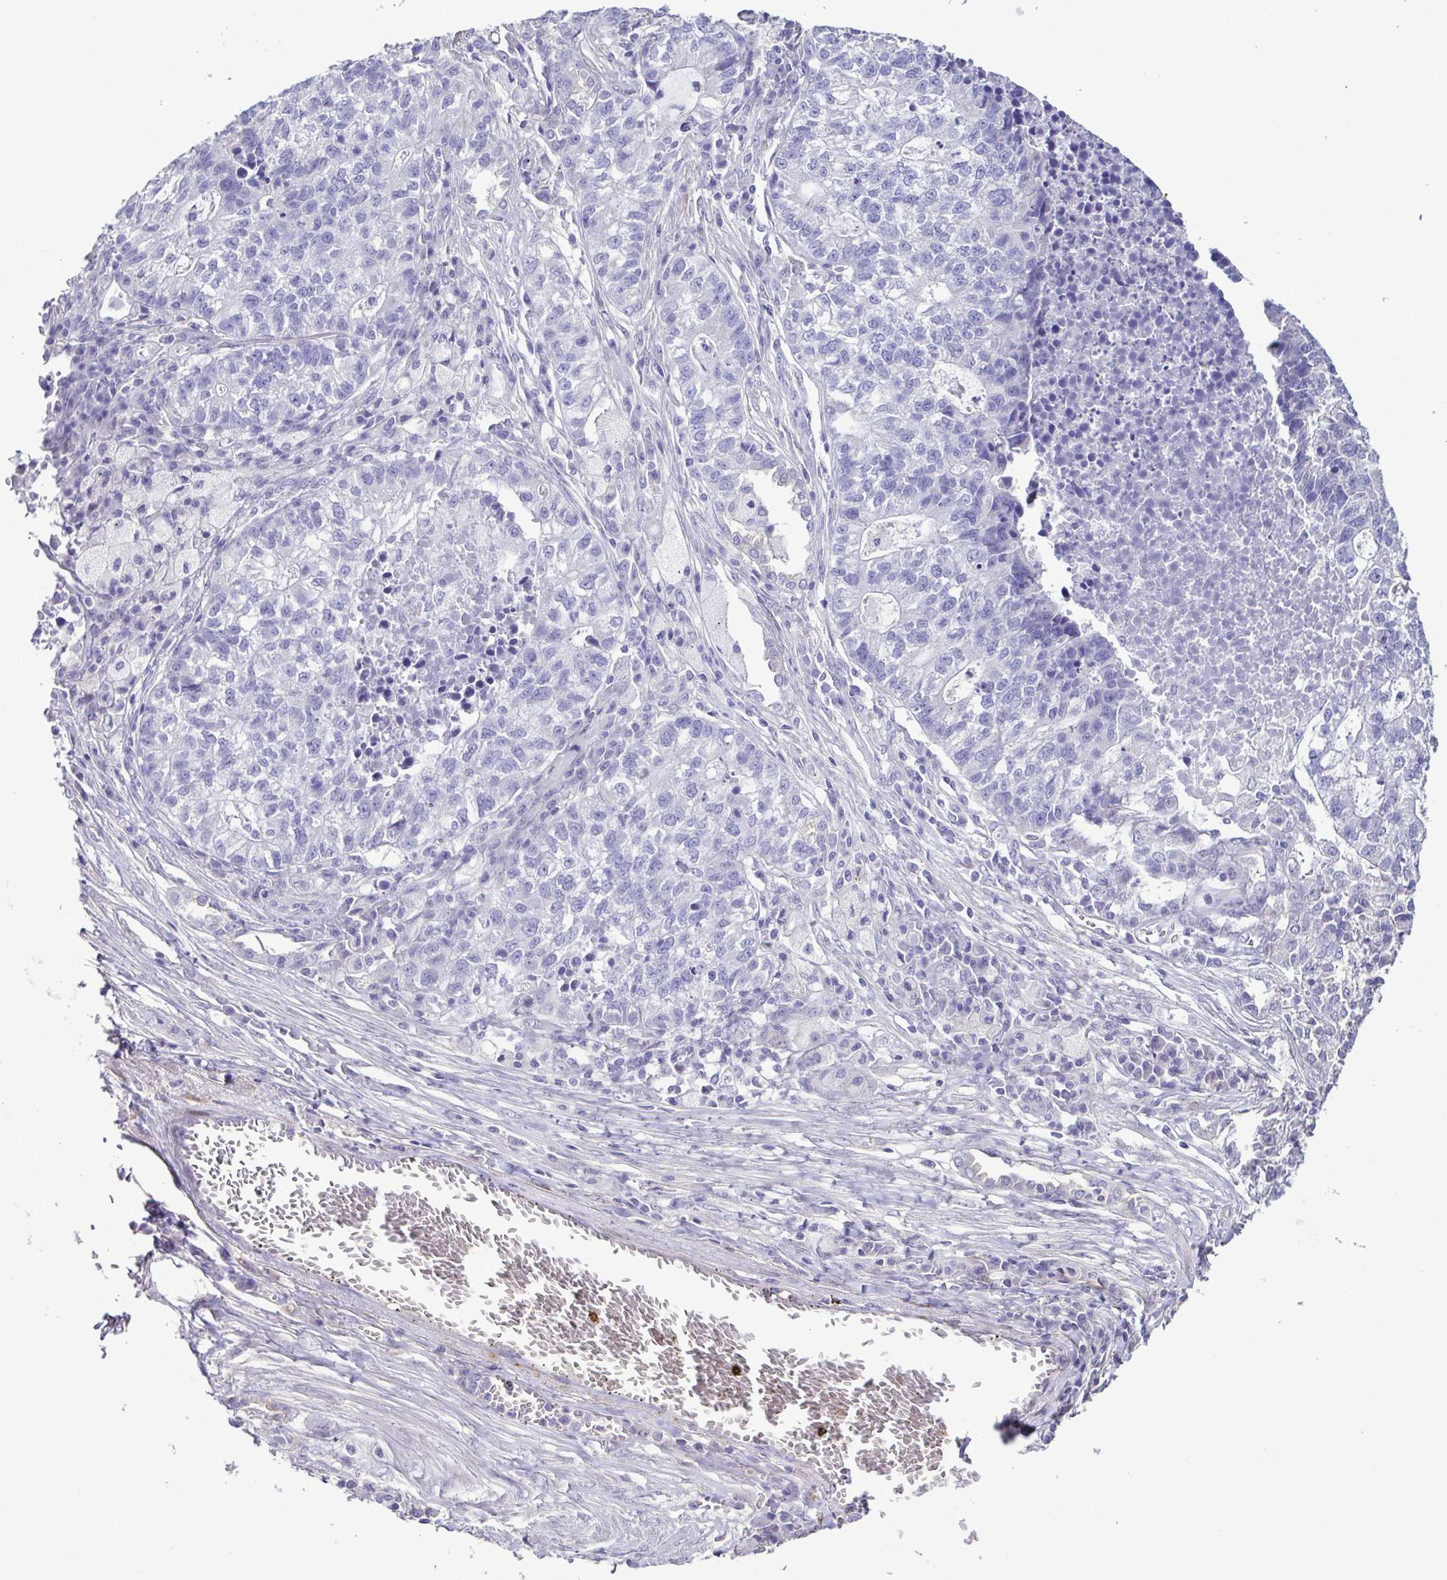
{"staining": {"intensity": "negative", "quantity": "none", "location": "none"}, "tissue": "lung cancer", "cell_type": "Tumor cells", "image_type": "cancer", "snomed": [{"axis": "morphology", "description": "Adenocarcinoma, NOS"}, {"axis": "topography", "description": "Lung"}], "caption": "Immunohistochemistry of lung adenocarcinoma displays no expression in tumor cells.", "gene": "PLA2G4E", "patient": {"sex": "male", "age": 57}}